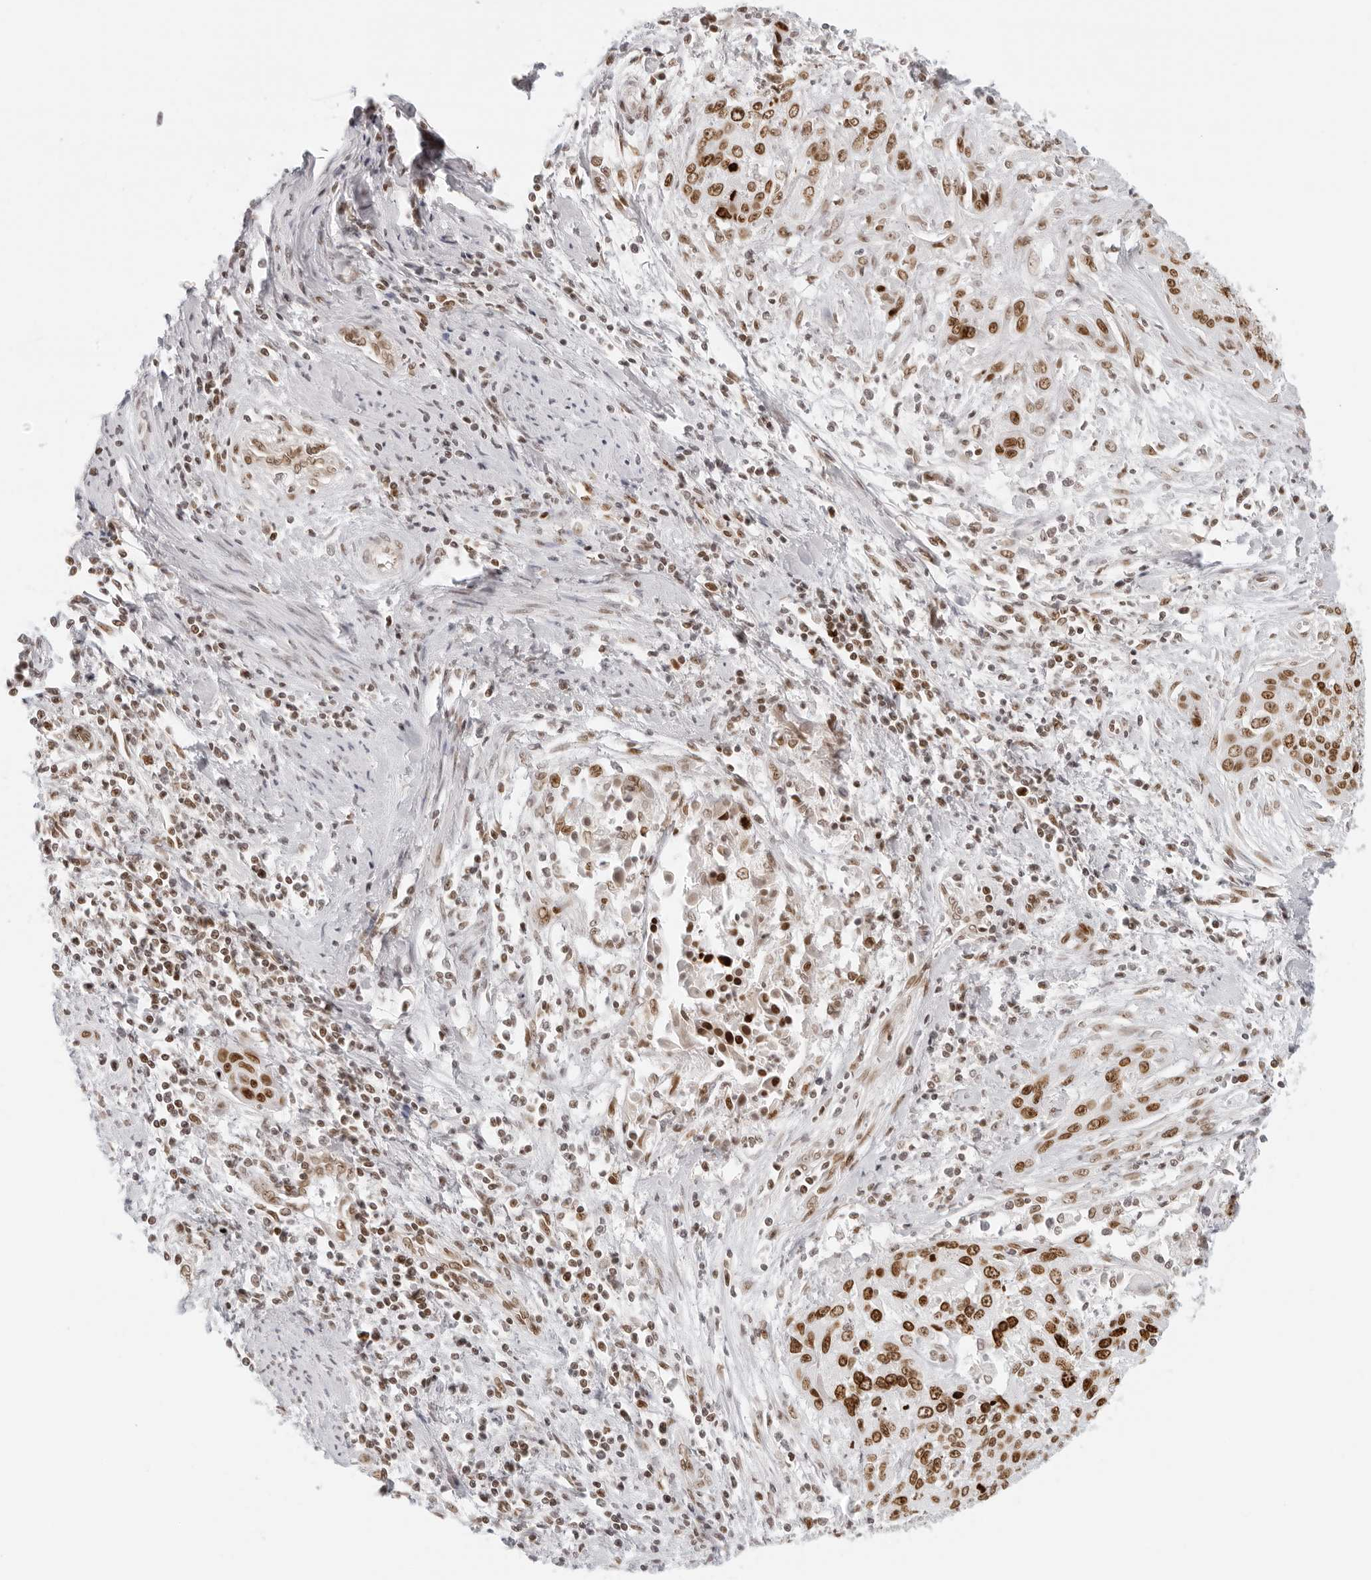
{"staining": {"intensity": "moderate", "quantity": ">75%", "location": "nuclear"}, "tissue": "cervical cancer", "cell_type": "Tumor cells", "image_type": "cancer", "snomed": [{"axis": "morphology", "description": "Squamous cell carcinoma, NOS"}, {"axis": "topography", "description": "Cervix"}], "caption": "Cervical cancer (squamous cell carcinoma) was stained to show a protein in brown. There is medium levels of moderate nuclear expression in about >75% of tumor cells.", "gene": "RCC1", "patient": {"sex": "female", "age": 55}}